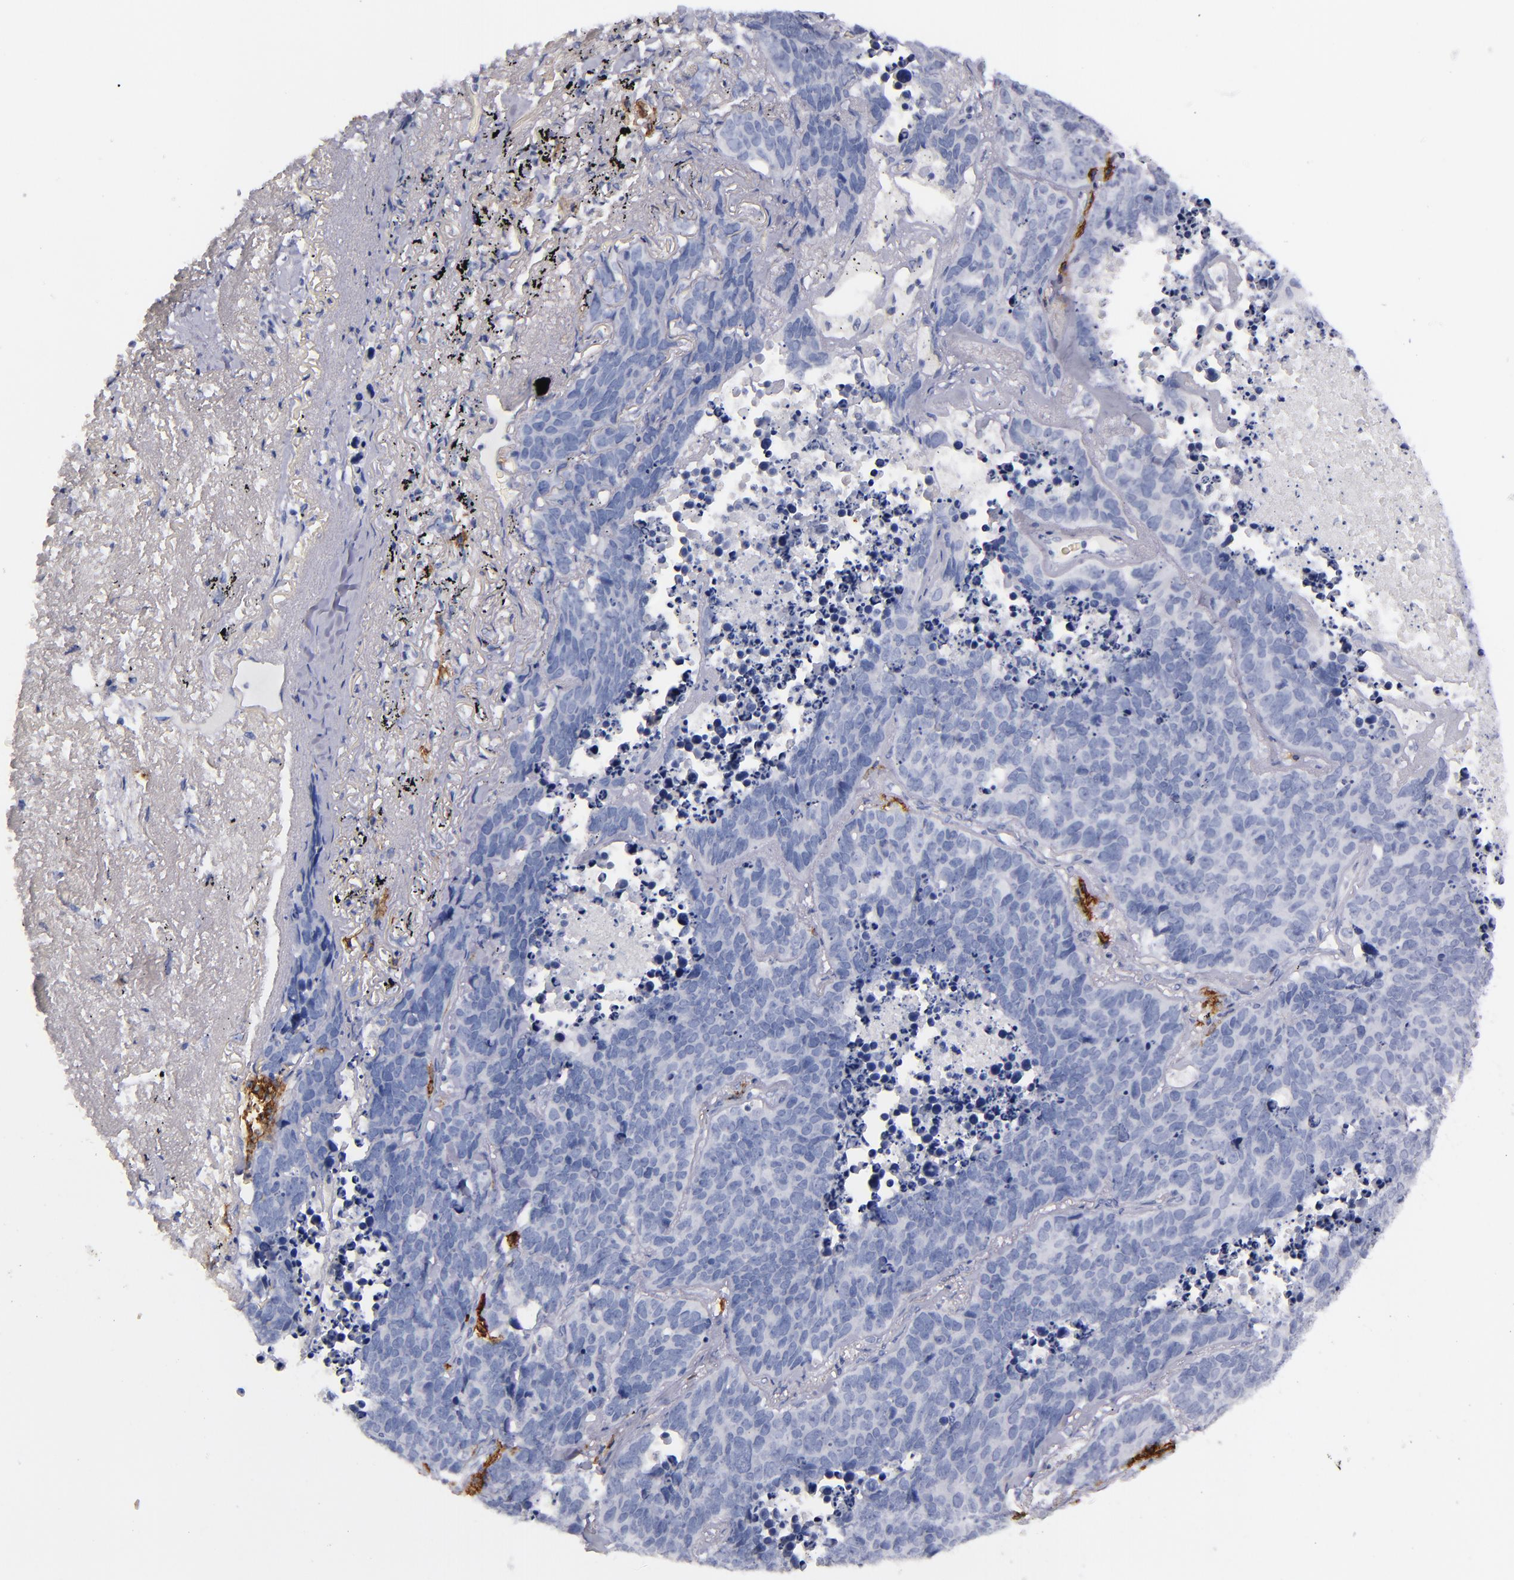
{"staining": {"intensity": "negative", "quantity": "none", "location": "none"}, "tissue": "lung cancer", "cell_type": "Tumor cells", "image_type": "cancer", "snomed": [{"axis": "morphology", "description": "Carcinoid, malignant, NOS"}, {"axis": "topography", "description": "Lung"}], "caption": "There is no significant expression in tumor cells of lung malignant carcinoid.", "gene": "CD38", "patient": {"sex": "male", "age": 60}}